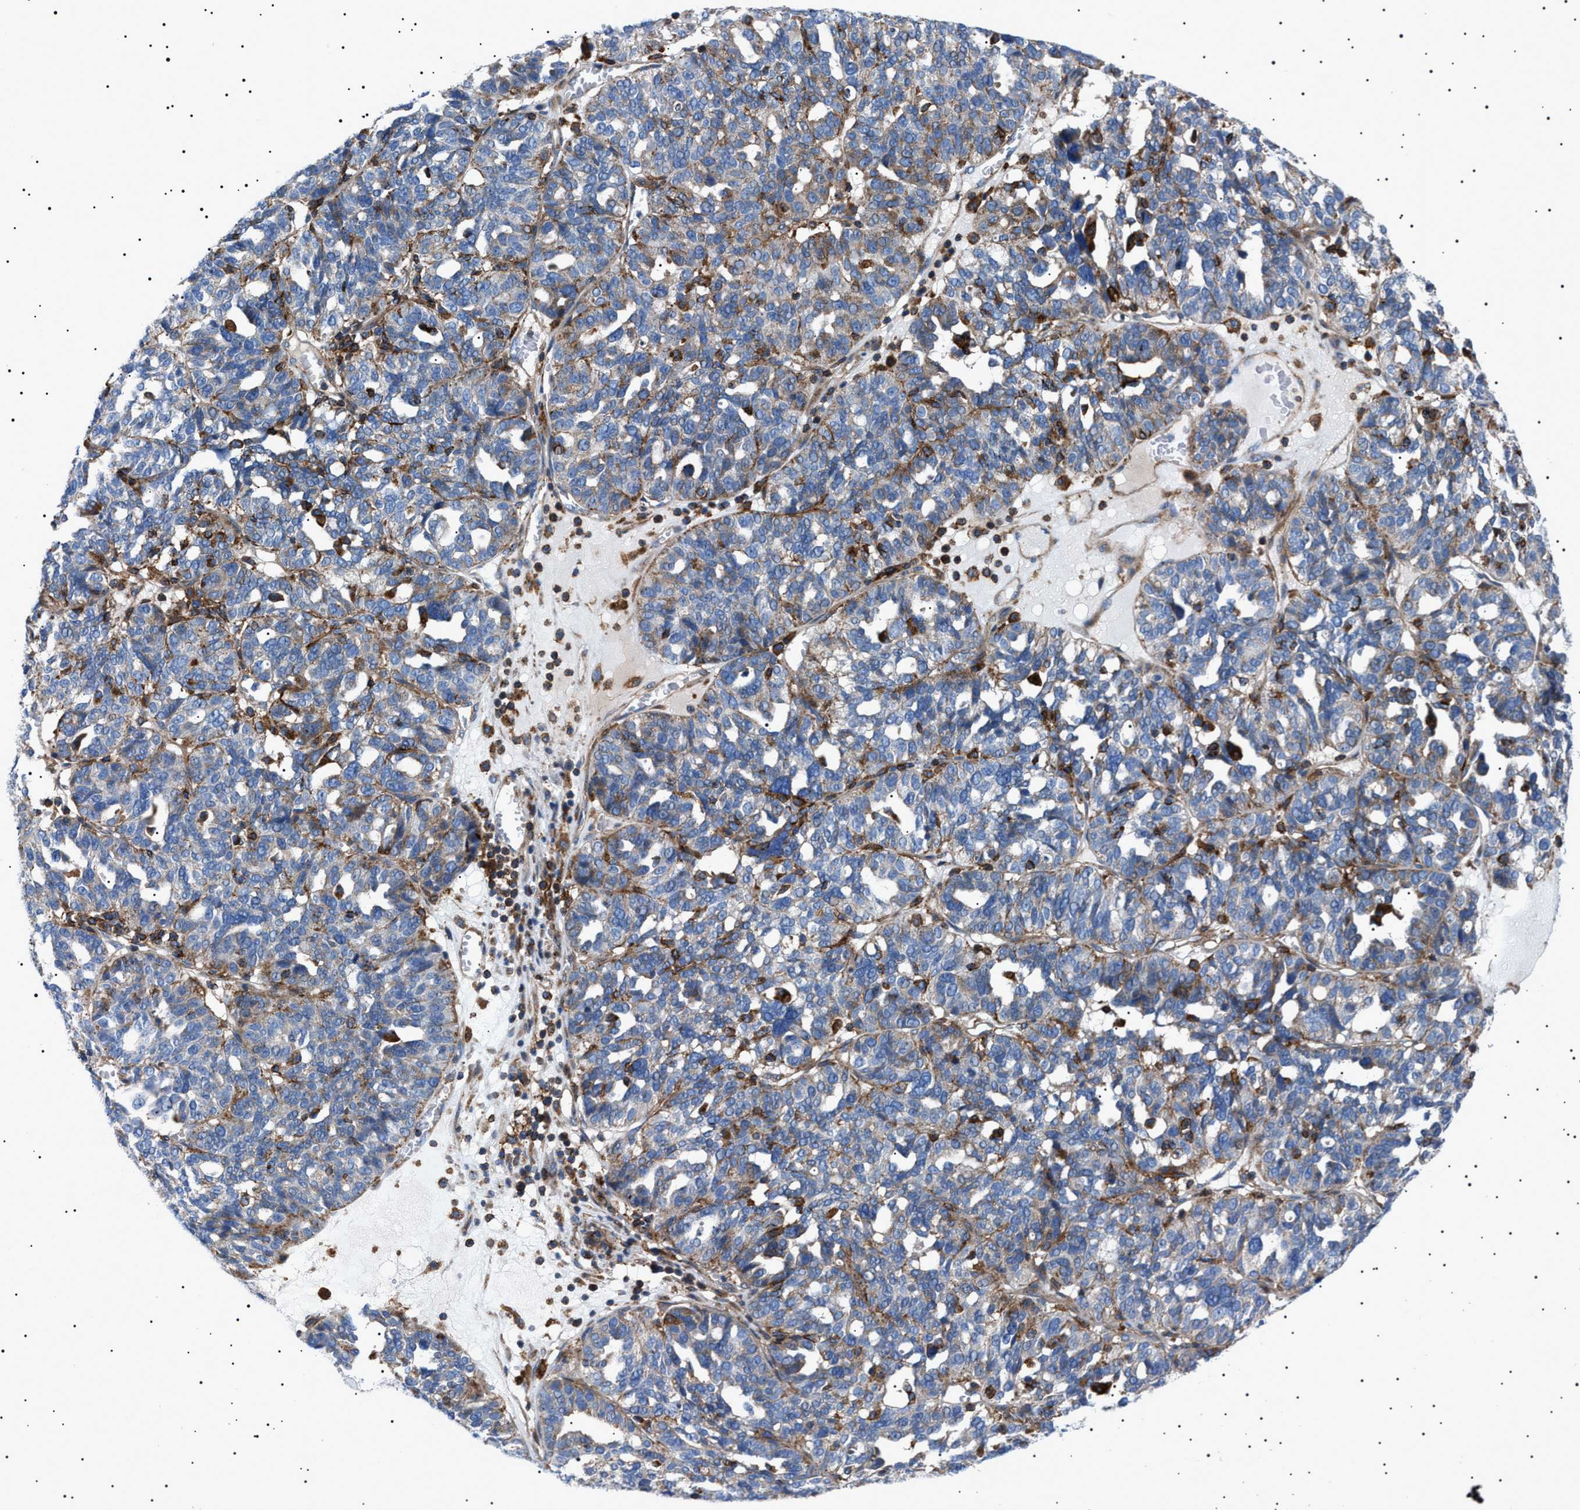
{"staining": {"intensity": "weak", "quantity": "<25%", "location": "cytoplasmic/membranous"}, "tissue": "ovarian cancer", "cell_type": "Tumor cells", "image_type": "cancer", "snomed": [{"axis": "morphology", "description": "Cystadenocarcinoma, serous, NOS"}, {"axis": "topography", "description": "Ovary"}], "caption": "Ovarian cancer was stained to show a protein in brown. There is no significant positivity in tumor cells.", "gene": "NEU1", "patient": {"sex": "female", "age": 59}}